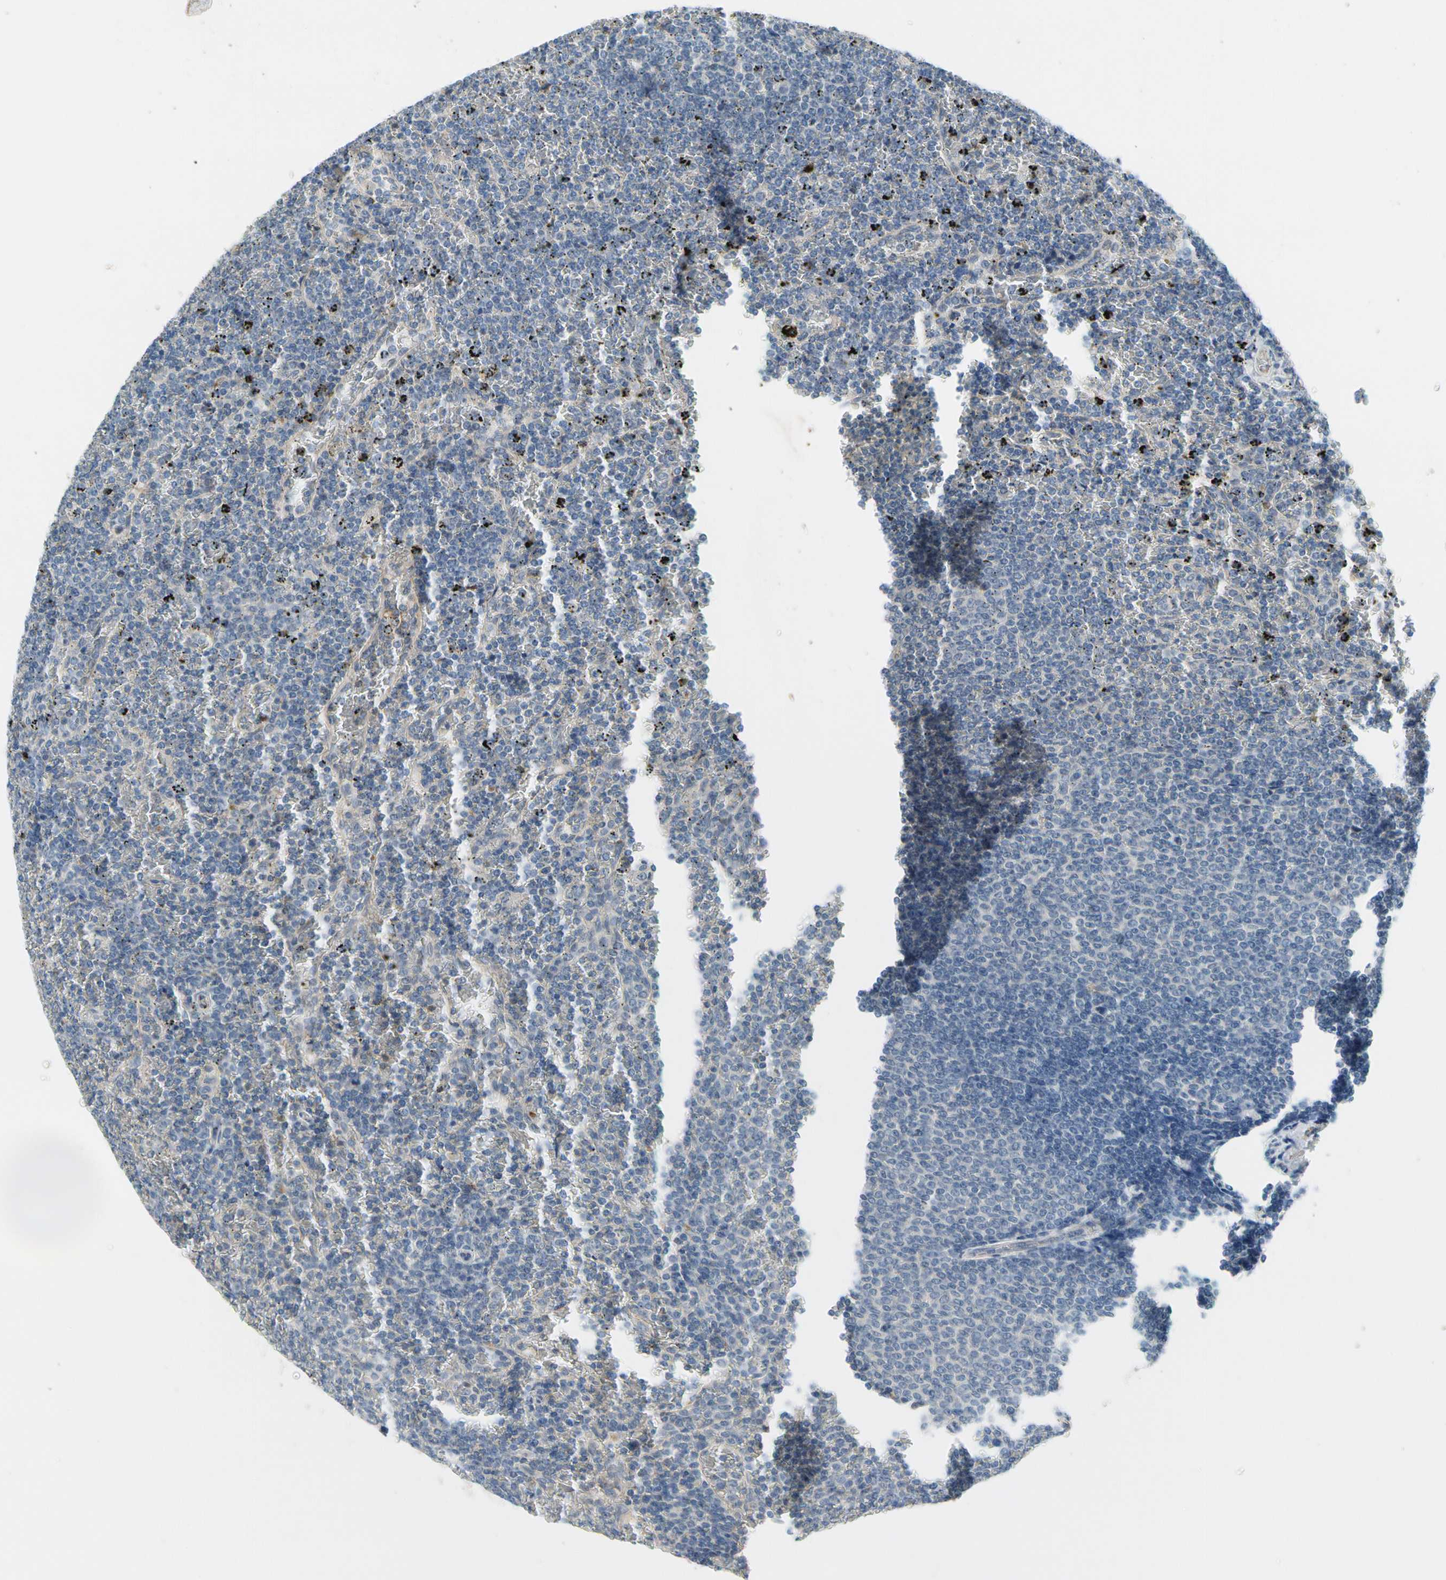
{"staining": {"intensity": "negative", "quantity": "none", "location": "none"}, "tissue": "lymphoma", "cell_type": "Tumor cells", "image_type": "cancer", "snomed": [{"axis": "morphology", "description": "Malignant lymphoma, non-Hodgkin's type, Low grade"}, {"axis": "topography", "description": "Spleen"}], "caption": "DAB immunohistochemical staining of human low-grade malignant lymphoma, non-Hodgkin's type displays no significant positivity in tumor cells.", "gene": "CNDP1", "patient": {"sex": "female", "age": 77}}